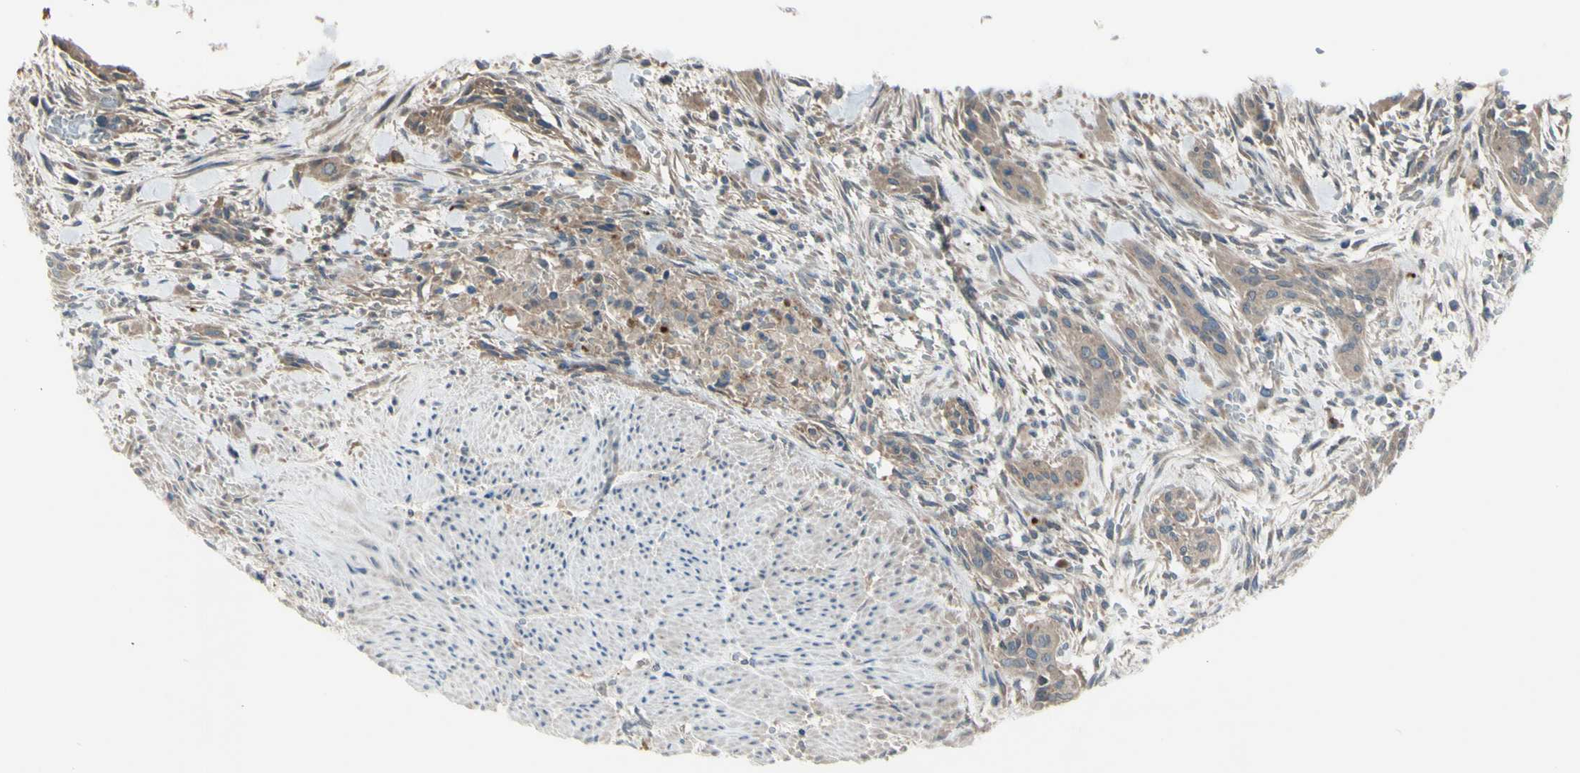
{"staining": {"intensity": "weak", "quantity": ">75%", "location": "cytoplasmic/membranous"}, "tissue": "urothelial cancer", "cell_type": "Tumor cells", "image_type": "cancer", "snomed": [{"axis": "morphology", "description": "Urothelial carcinoma, High grade"}, {"axis": "topography", "description": "Urinary bladder"}], "caption": "Protein expression analysis of urothelial cancer exhibits weak cytoplasmic/membranous positivity in approximately >75% of tumor cells. (DAB IHC with brightfield microscopy, high magnification).", "gene": "AFP", "patient": {"sex": "male", "age": 35}}